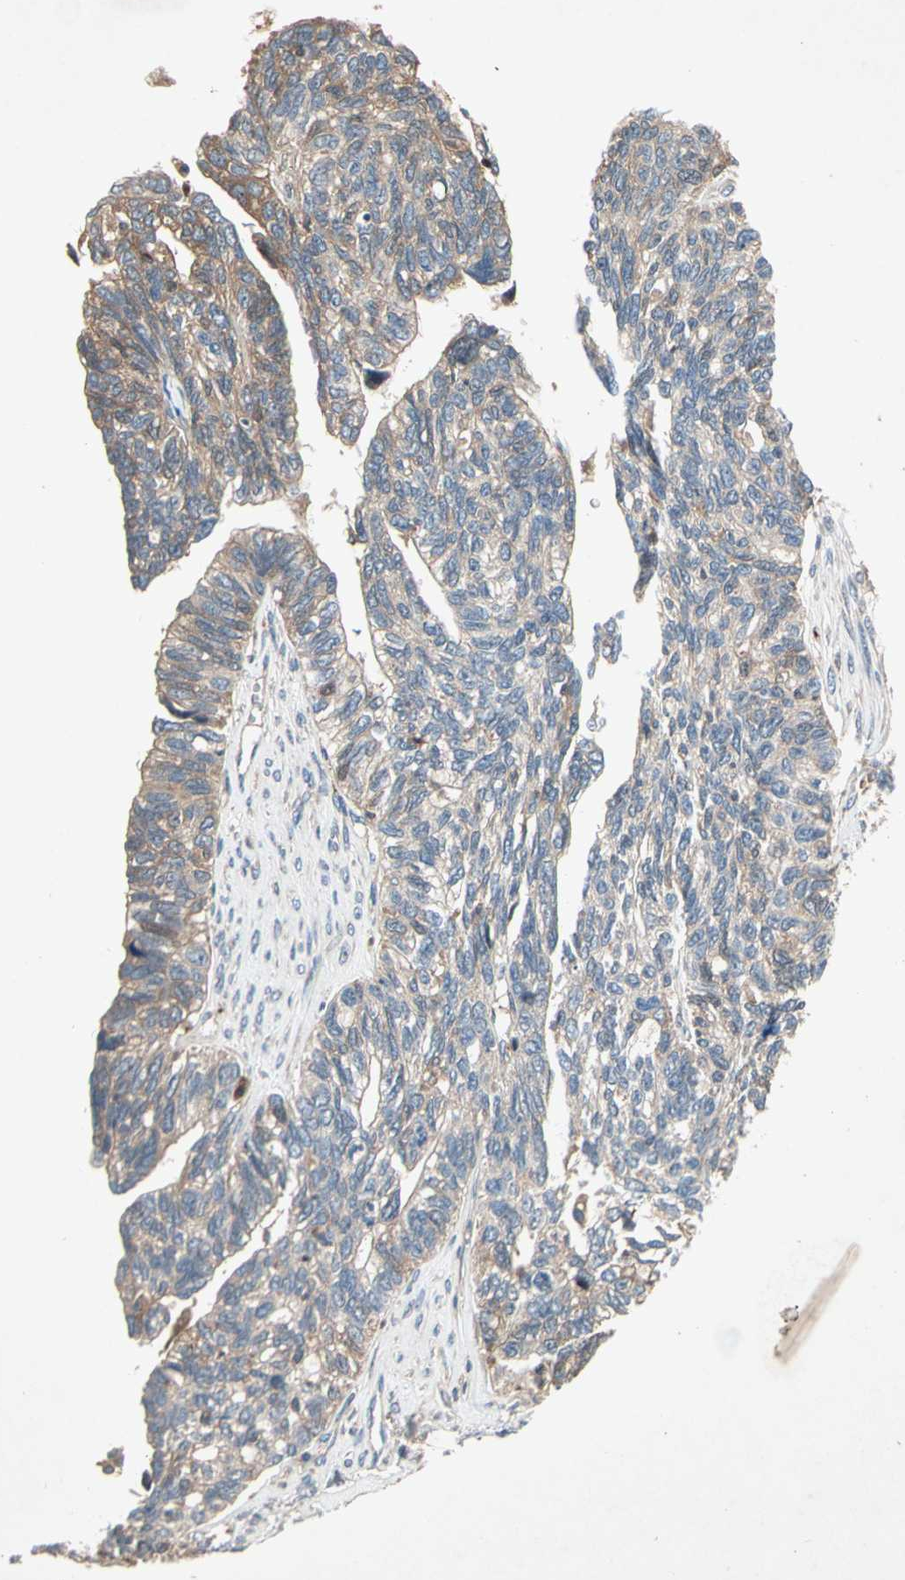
{"staining": {"intensity": "weak", "quantity": "25%-75%", "location": "cytoplasmic/membranous"}, "tissue": "ovarian cancer", "cell_type": "Tumor cells", "image_type": "cancer", "snomed": [{"axis": "morphology", "description": "Cystadenocarcinoma, serous, NOS"}, {"axis": "topography", "description": "Ovary"}], "caption": "A photomicrograph of ovarian serous cystadenocarcinoma stained for a protein shows weak cytoplasmic/membranous brown staining in tumor cells.", "gene": "IL1RL1", "patient": {"sex": "female", "age": 79}}